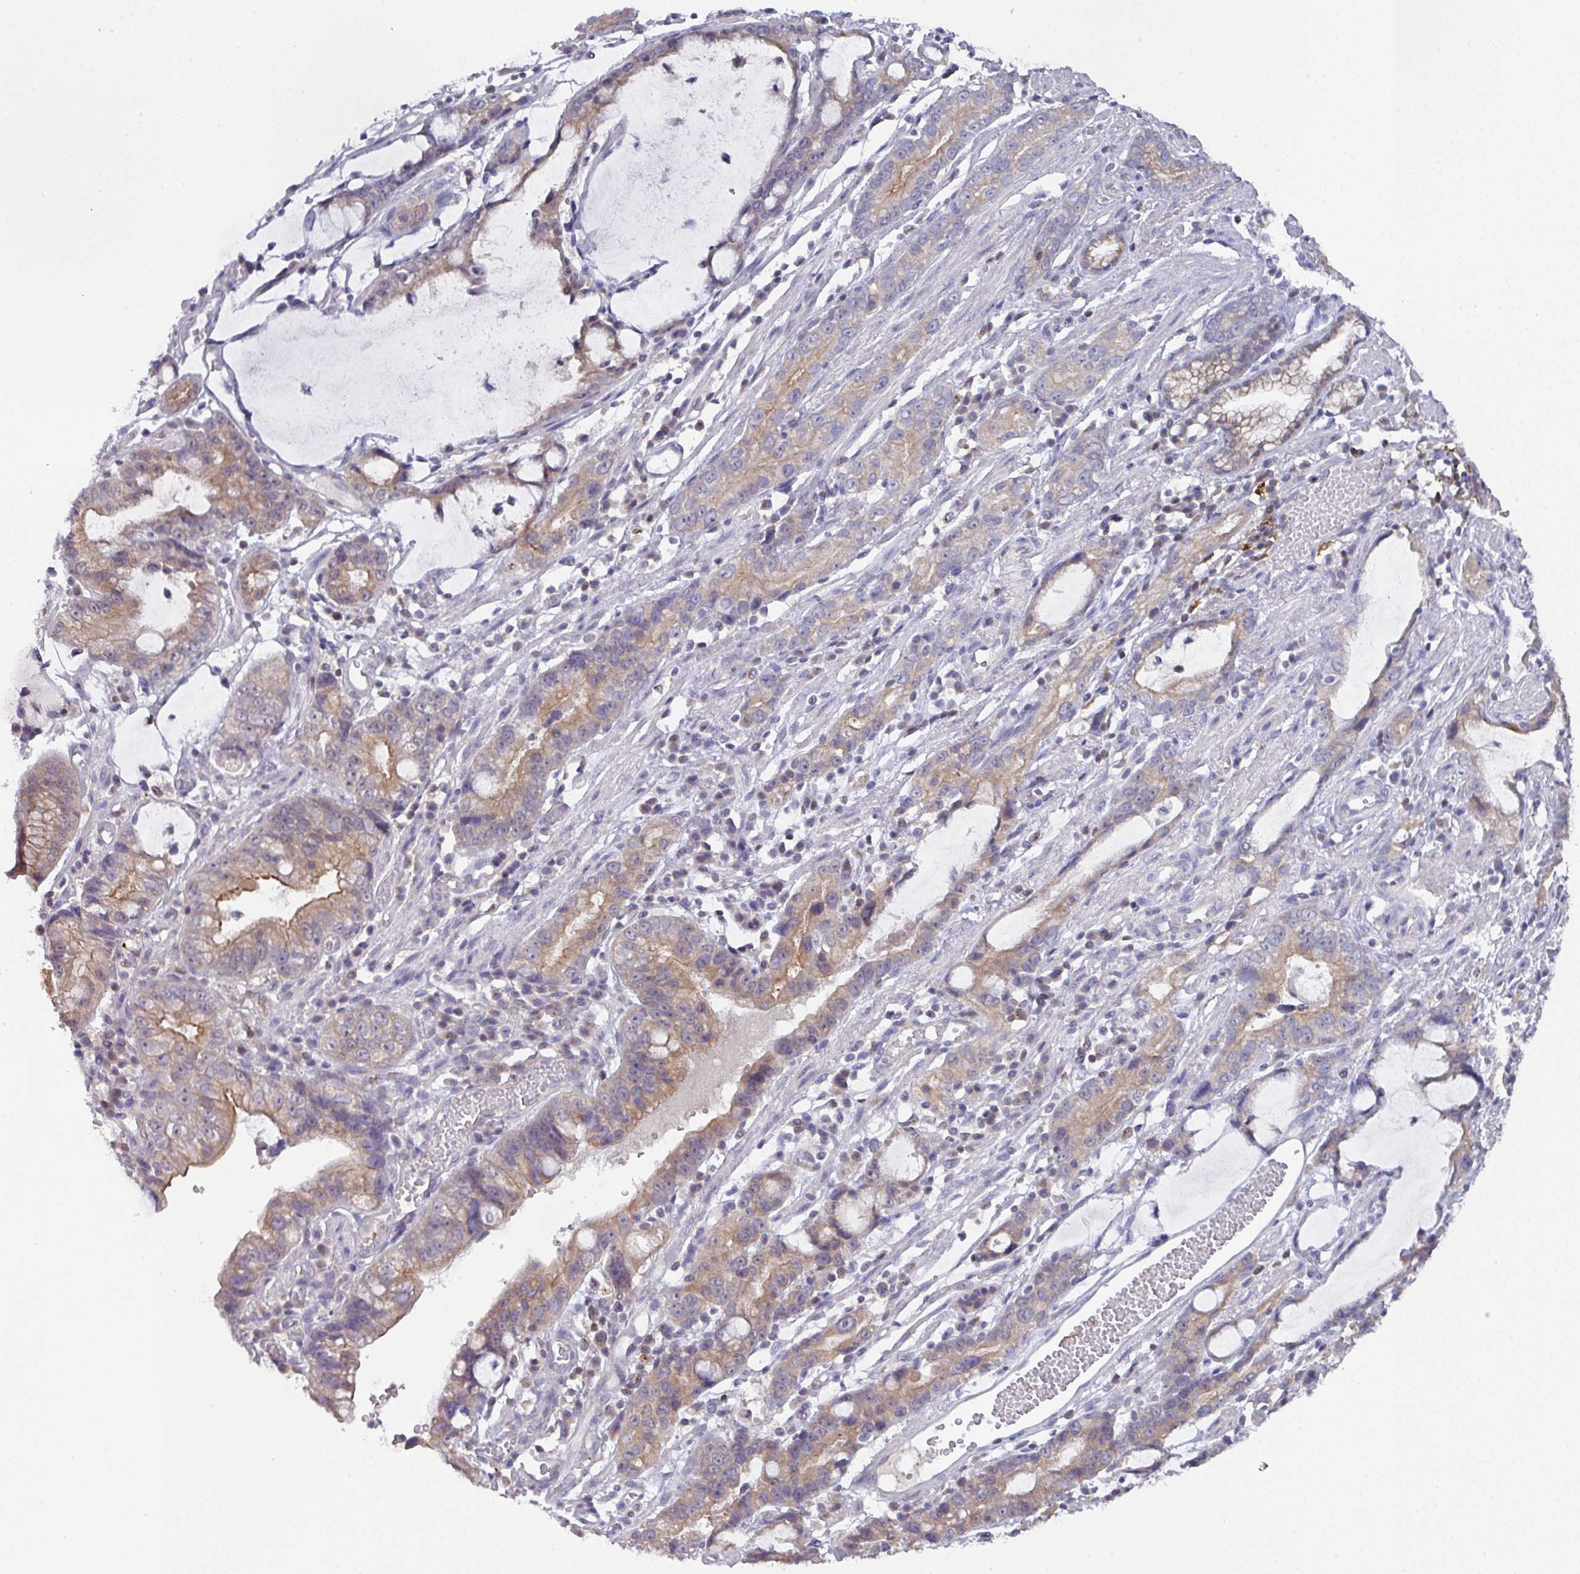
{"staining": {"intensity": "moderate", "quantity": "25%-75%", "location": "cytoplasmic/membranous"}, "tissue": "stomach cancer", "cell_type": "Tumor cells", "image_type": "cancer", "snomed": [{"axis": "morphology", "description": "Adenocarcinoma, NOS"}, {"axis": "topography", "description": "Stomach"}], "caption": "An IHC micrograph of tumor tissue is shown. Protein staining in brown highlights moderate cytoplasmic/membranous positivity in stomach adenocarcinoma within tumor cells.", "gene": "DCAF12L2", "patient": {"sex": "male", "age": 55}}